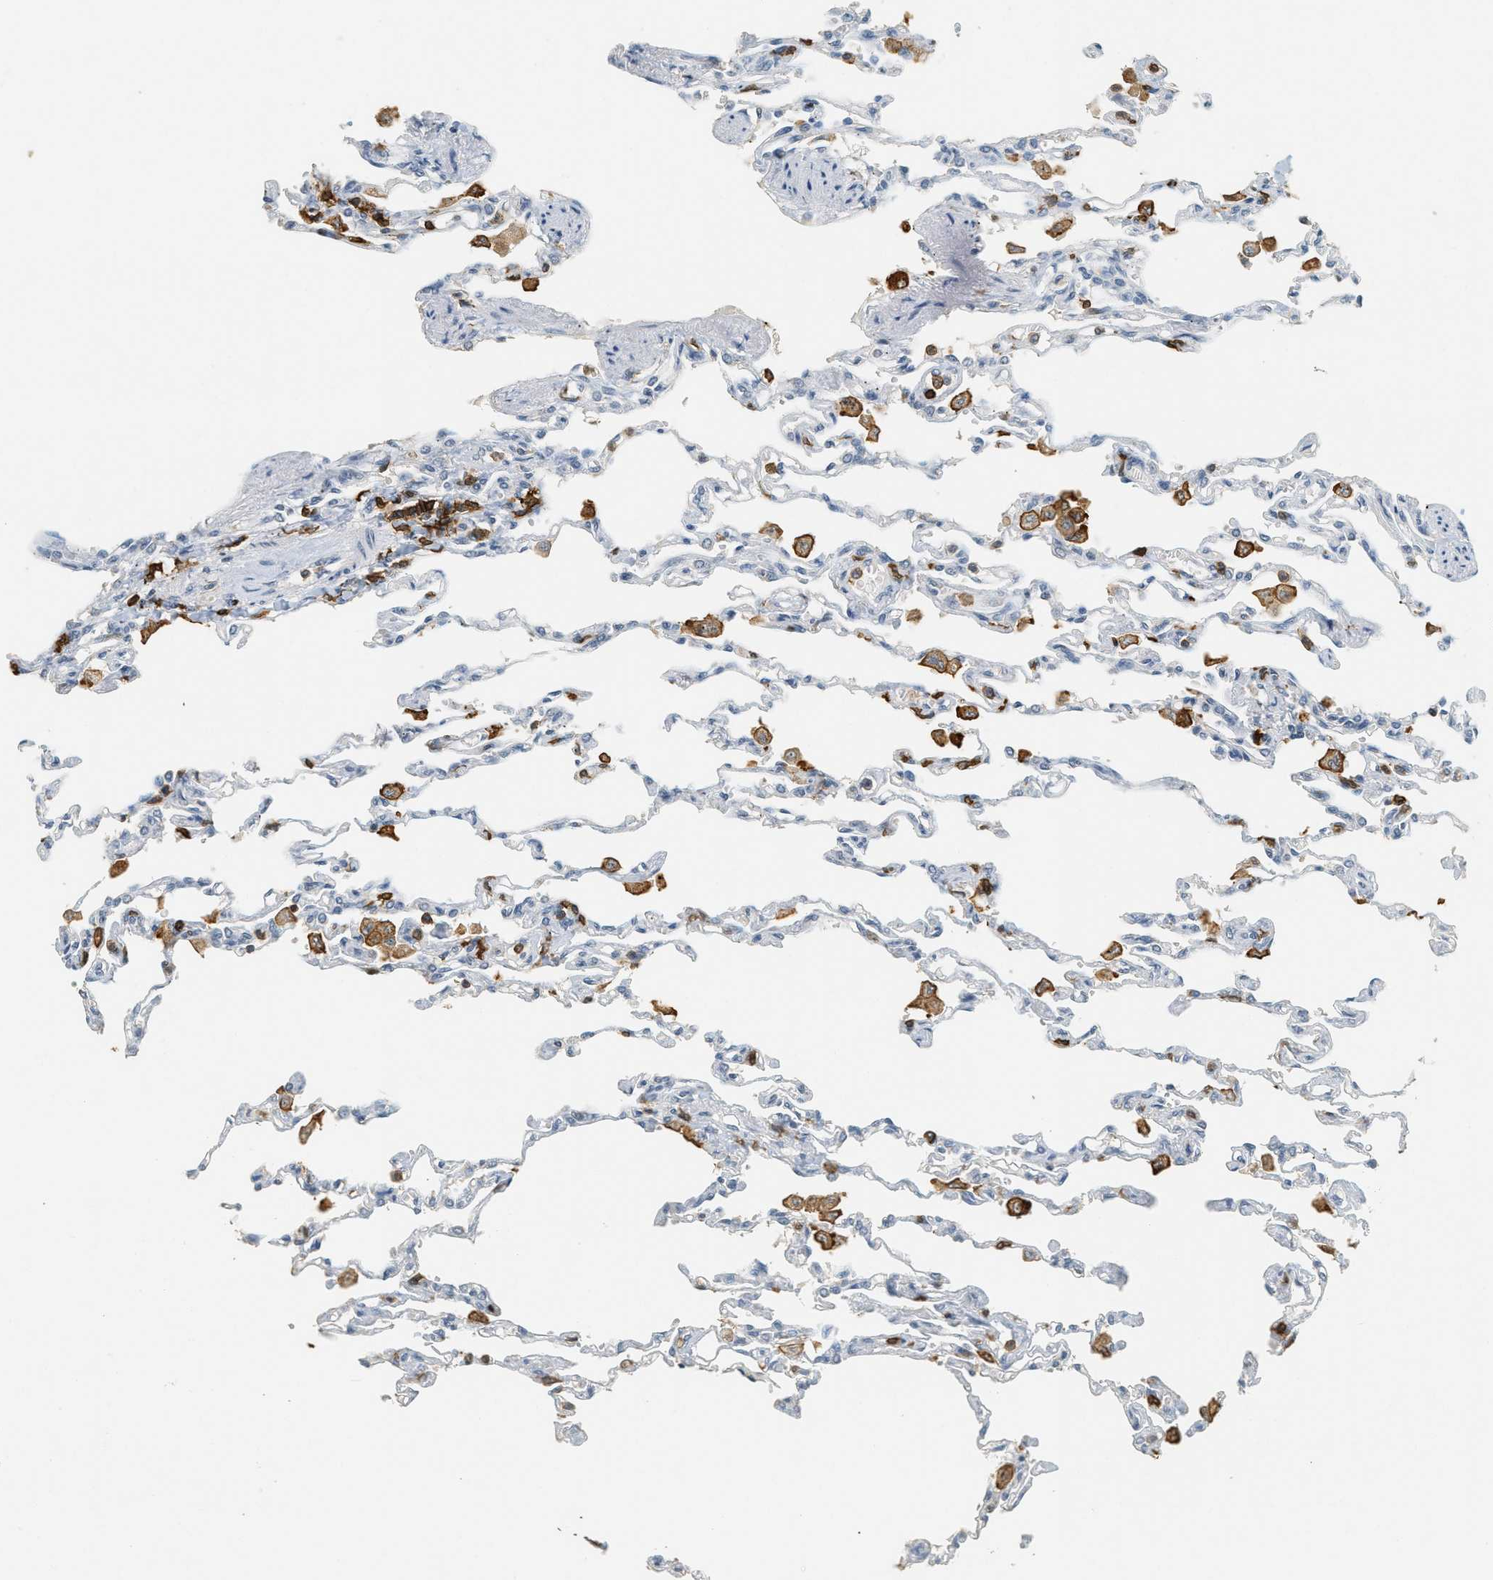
{"staining": {"intensity": "negative", "quantity": "none", "location": "none"}, "tissue": "lung", "cell_type": "Alveolar cells", "image_type": "normal", "snomed": [{"axis": "morphology", "description": "Normal tissue, NOS"}, {"axis": "topography", "description": "Lung"}], "caption": "A histopathology image of human lung is negative for staining in alveolar cells. (Immunohistochemistry, brightfield microscopy, high magnification).", "gene": "LSP1", "patient": {"sex": "male", "age": 21}}